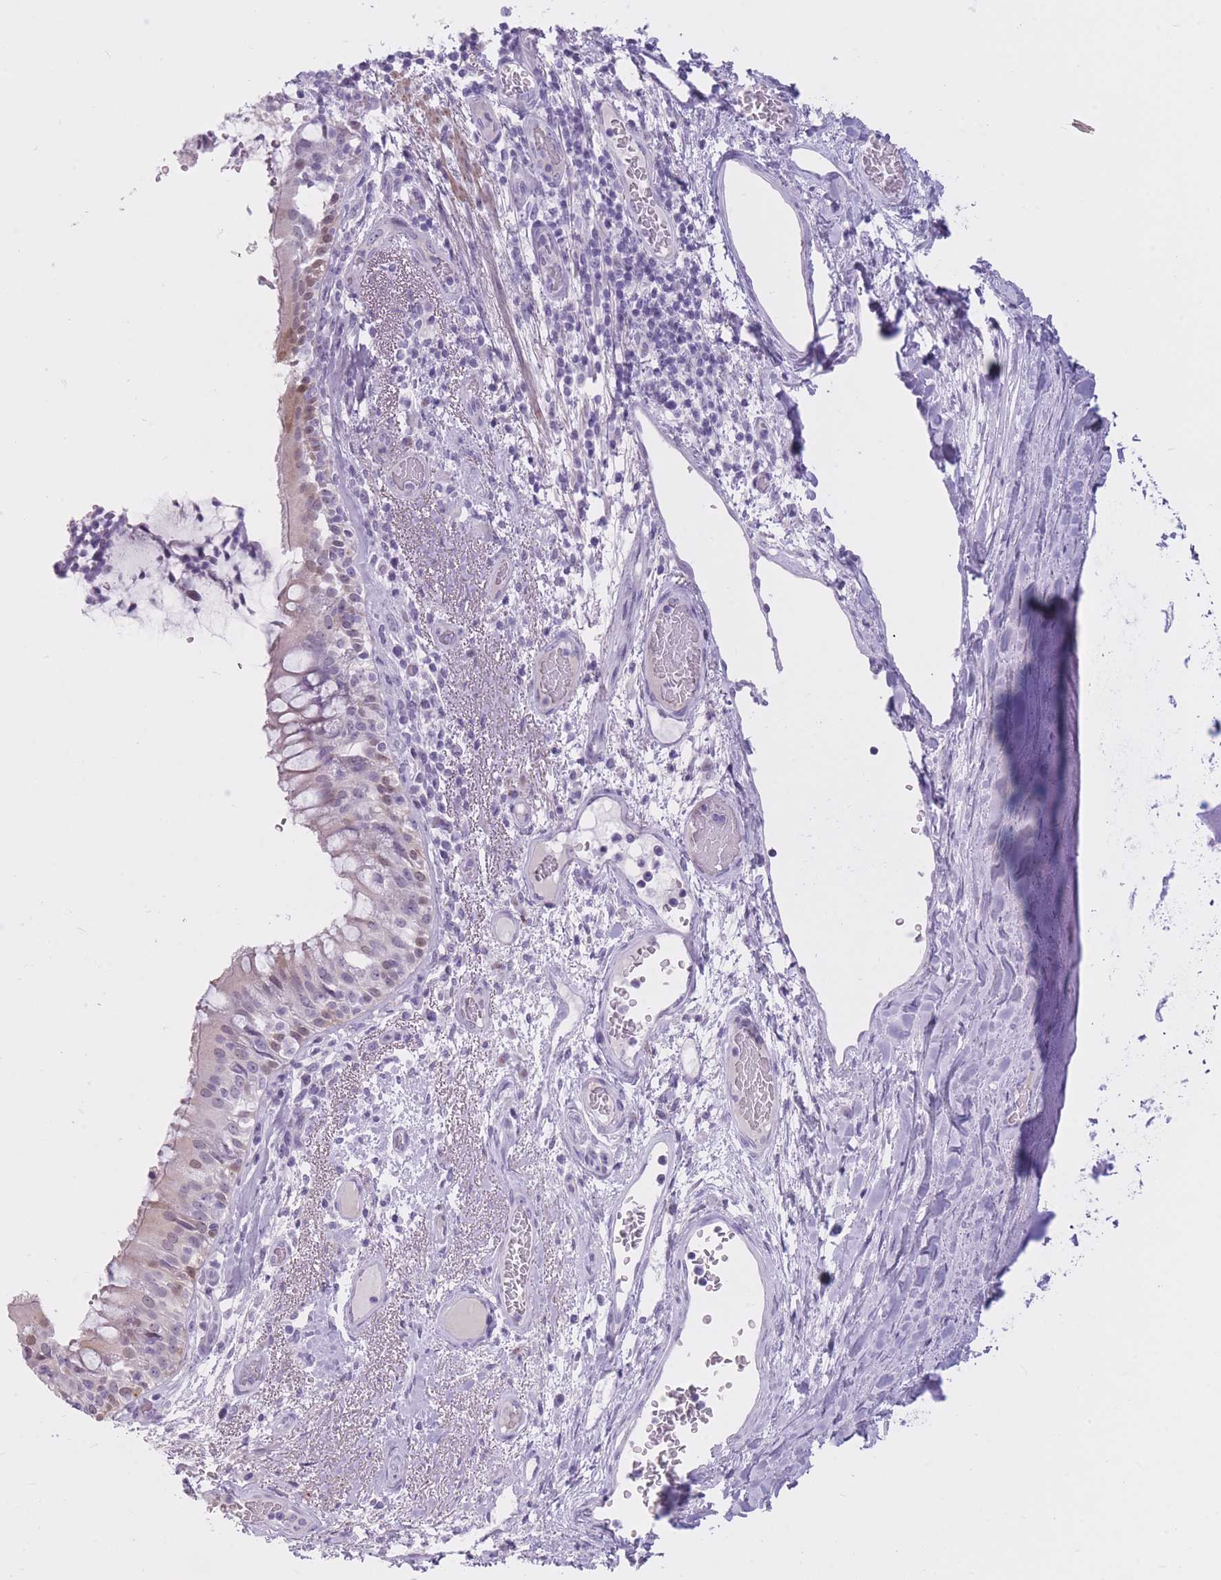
{"staining": {"intensity": "weak", "quantity": "<25%", "location": "nuclear"}, "tissue": "bronchus", "cell_type": "Respiratory epithelial cells", "image_type": "normal", "snomed": [{"axis": "morphology", "description": "Normal tissue, NOS"}, {"axis": "topography", "description": "Cartilage tissue"}, {"axis": "topography", "description": "Bronchus"}], "caption": "DAB (3,3'-diaminobenzidine) immunohistochemical staining of unremarkable human bronchus exhibits no significant staining in respiratory epithelial cells.", "gene": "GOLGA6A", "patient": {"sex": "male", "age": 63}}